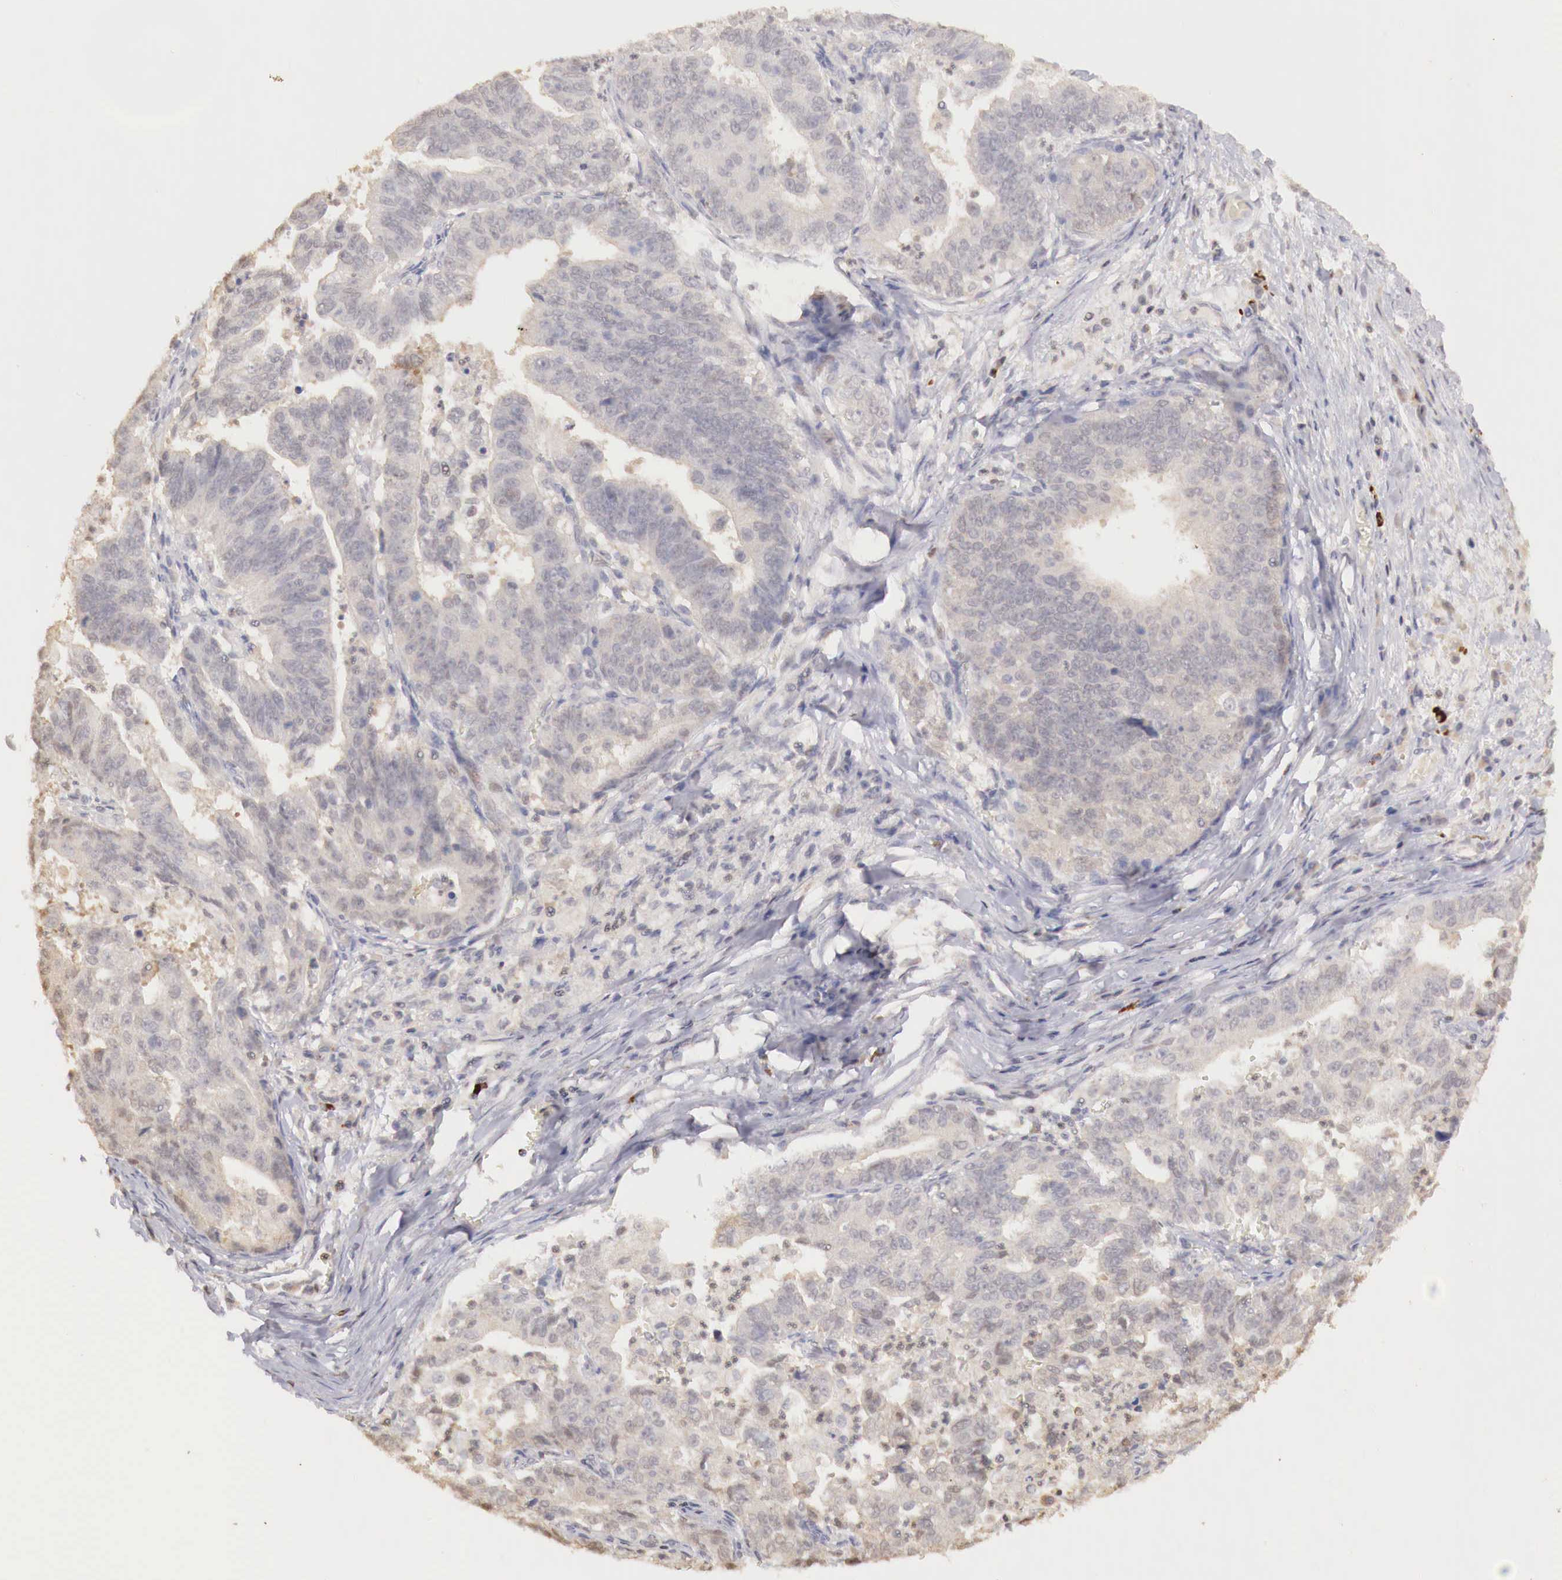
{"staining": {"intensity": "weak", "quantity": ">75%", "location": "cytoplasmic/membranous"}, "tissue": "stomach cancer", "cell_type": "Tumor cells", "image_type": "cancer", "snomed": [{"axis": "morphology", "description": "Adenocarcinoma, NOS"}, {"axis": "topography", "description": "Stomach, upper"}], "caption": "There is low levels of weak cytoplasmic/membranous expression in tumor cells of adenocarcinoma (stomach), as demonstrated by immunohistochemical staining (brown color).", "gene": "TBC1D9", "patient": {"sex": "female", "age": 50}}